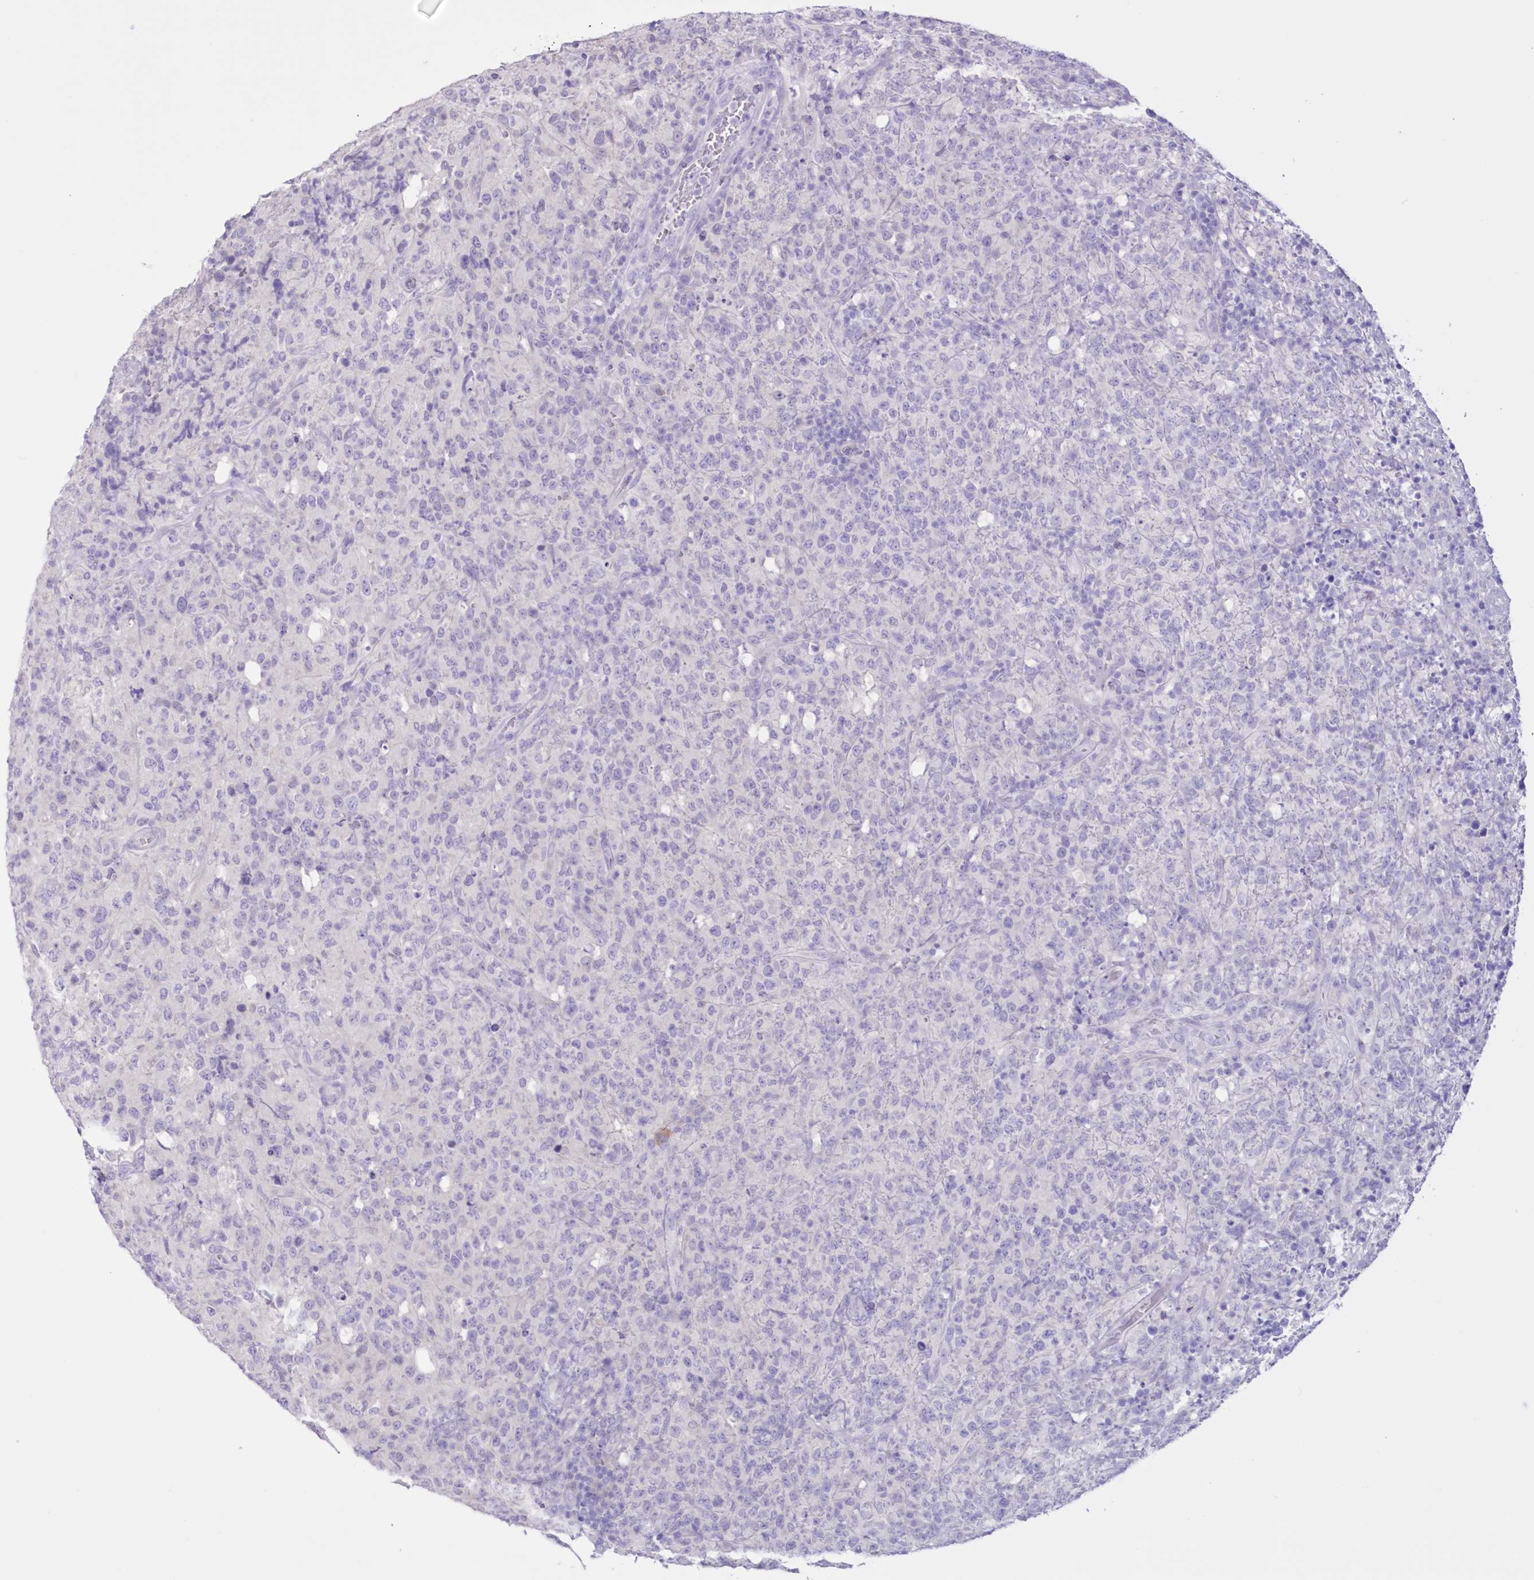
{"staining": {"intensity": "negative", "quantity": "none", "location": "none"}, "tissue": "lymphoma", "cell_type": "Tumor cells", "image_type": "cancer", "snomed": [{"axis": "morphology", "description": "Malignant lymphoma, non-Hodgkin's type, High grade"}, {"axis": "topography", "description": "Tonsil"}], "caption": "High magnification brightfield microscopy of lymphoma stained with DAB (brown) and counterstained with hematoxylin (blue): tumor cells show no significant positivity.", "gene": "CYP3A4", "patient": {"sex": "female", "age": 36}}